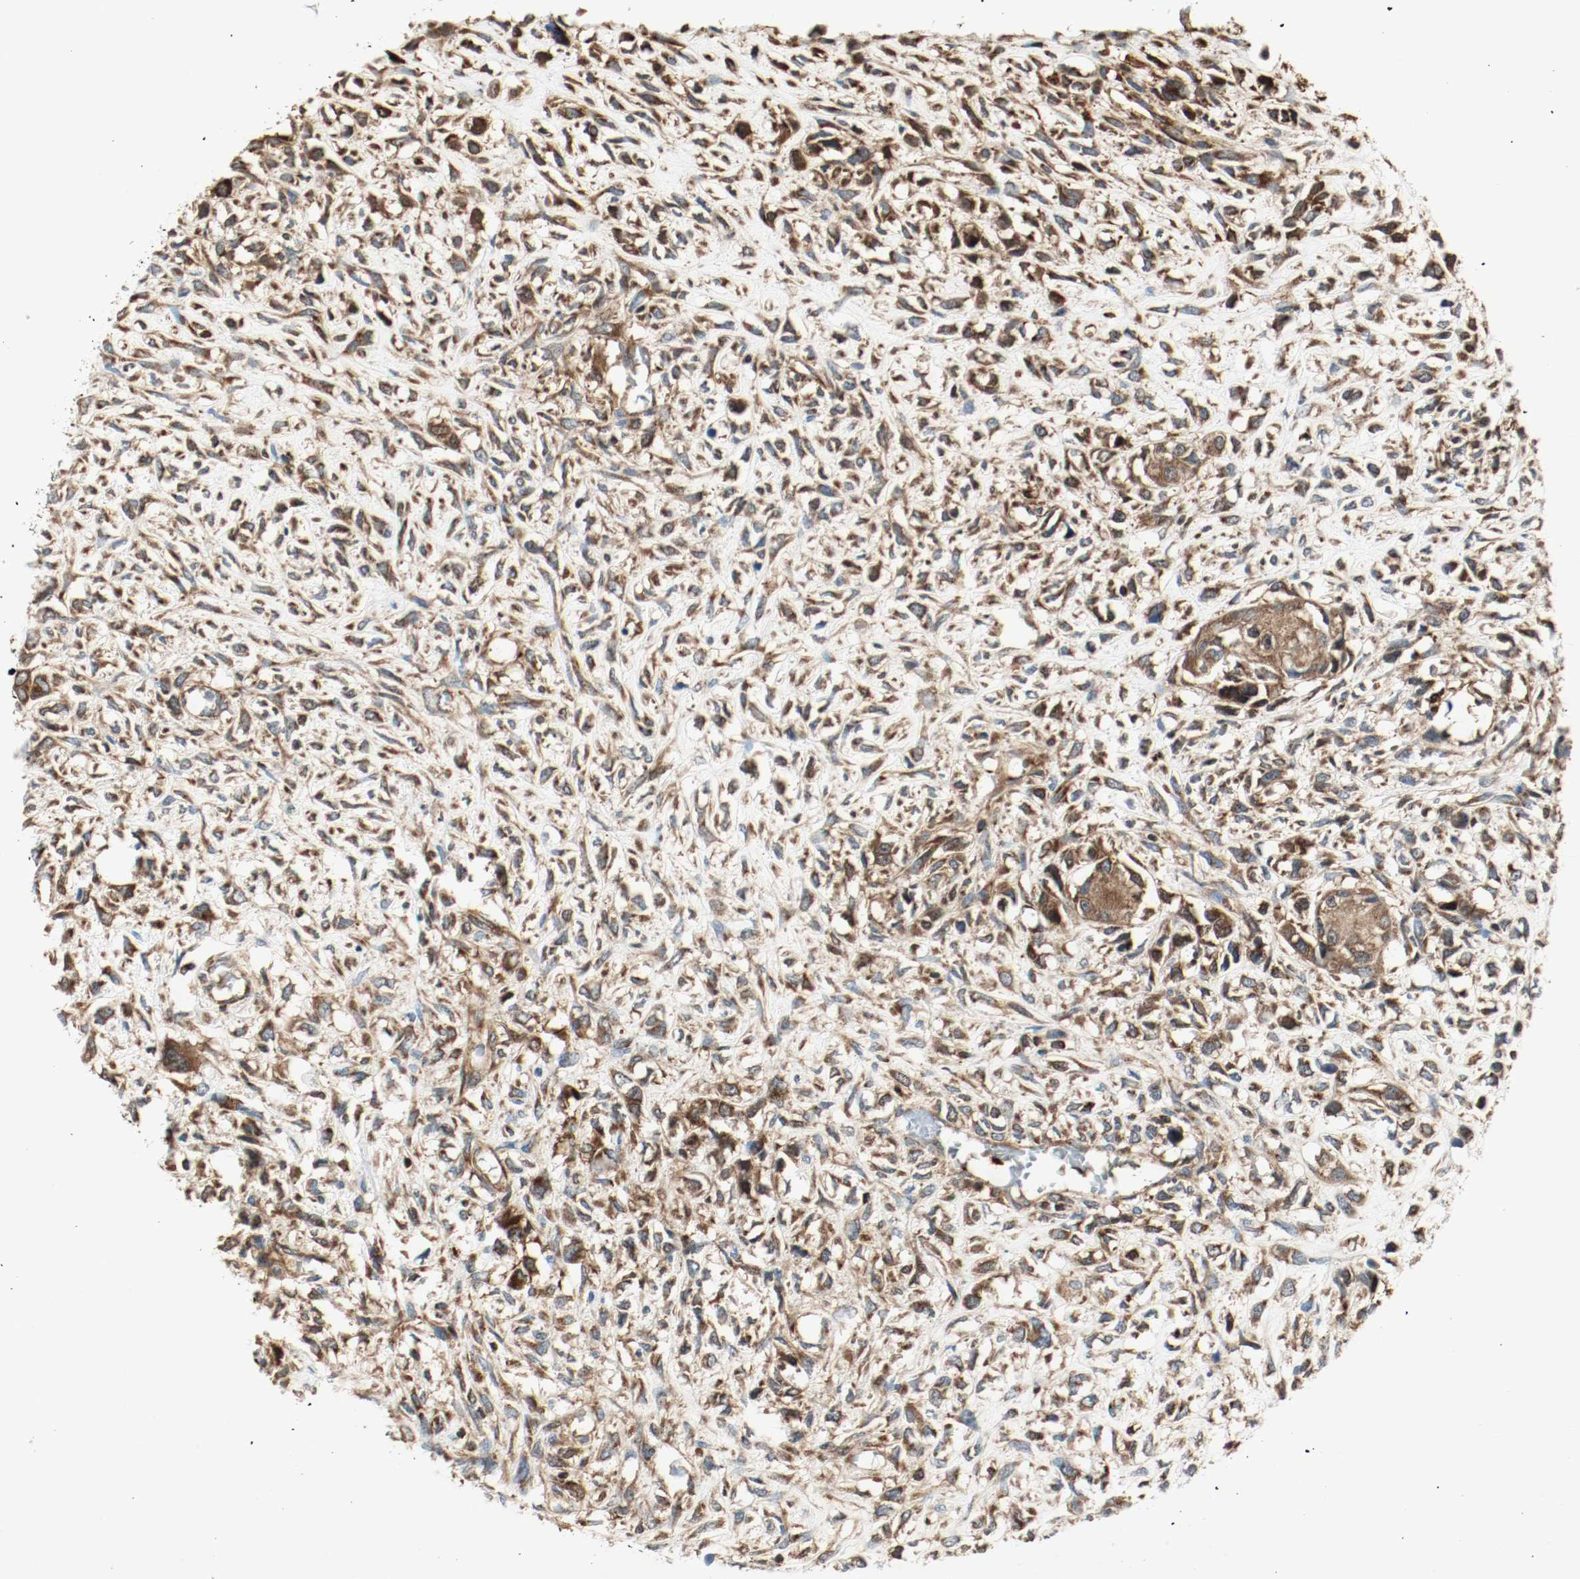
{"staining": {"intensity": "strong", "quantity": ">75%", "location": "cytoplasmic/membranous"}, "tissue": "head and neck cancer", "cell_type": "Tumor cells", "image_type": "cancer", "snomed": [{"axis": "morphology", "description": "Necrosis, NOS"}, {"axis": "morphology", "description": "Neoplasm, malignant, NOS"}, {"axis": "topography", "description": "Salivary gland"}, {"axis": "topography", "description": "Head-Neck"}], "caption": "Immunohistochemical staining of human head and neck cancer shows high levels of strong cytoplasmic/membranous expression in approximately >75% of tumor cells.", "gene": "PLCG1", "patient": {"sex": "male", "age": 43}}